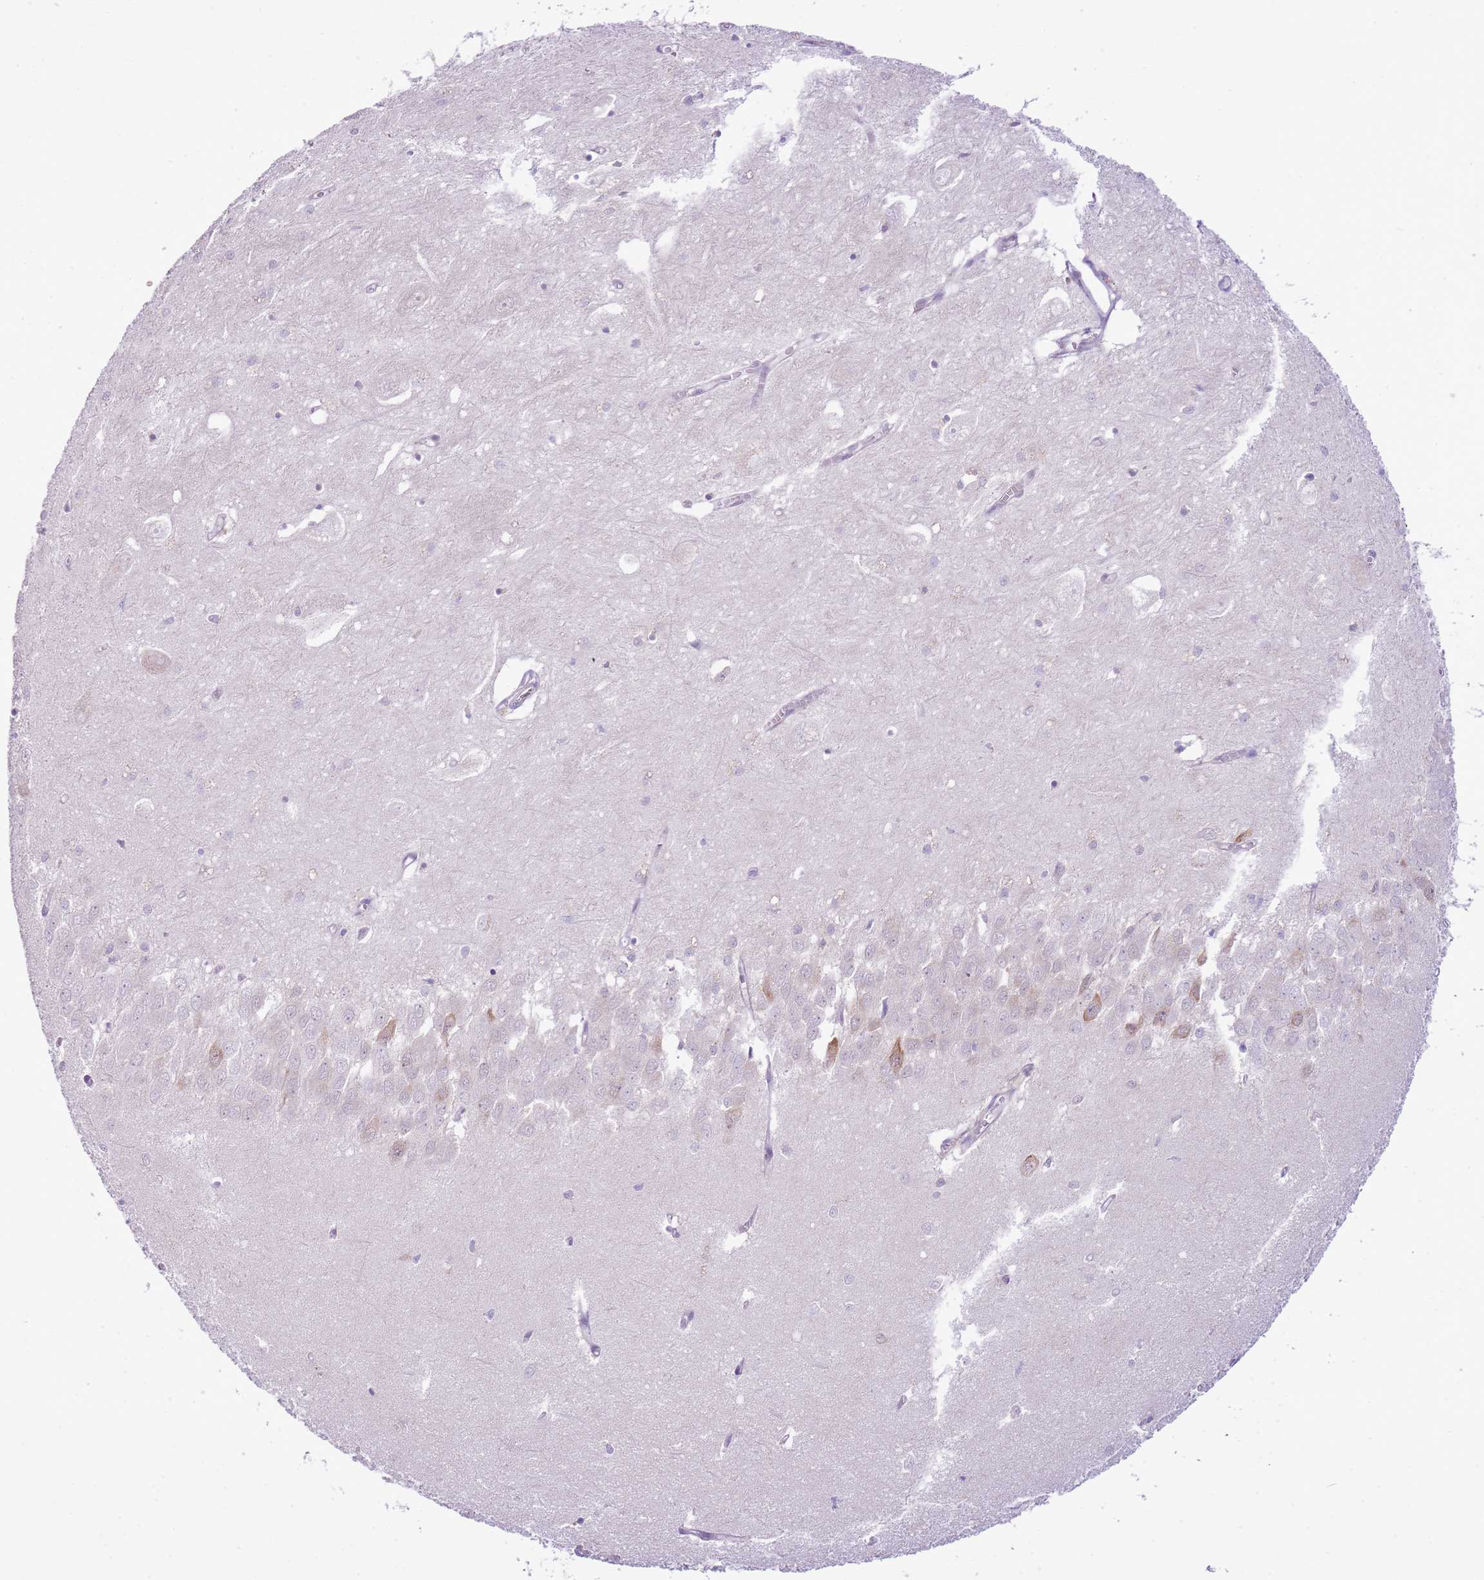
{"staining": {"intensity": "negative", "quantity": "none", "location": "none"}, "tissue": "hippocampus", "cell_type": "Glial cells", "image_type": "normal", "snomed": [{"axis": "morphology", "description": "Normal tissue, NOS"}, {"axis": "topography", "description": "Hippocampus"}], "caption": "Immunohistochemistry histopathology image of normal human hippocampus stained for a protein (brown), which demonstrates no positivity in glial cells.", "gene": "FAM120C", "patient": {"sex": "female", "age": 64}}